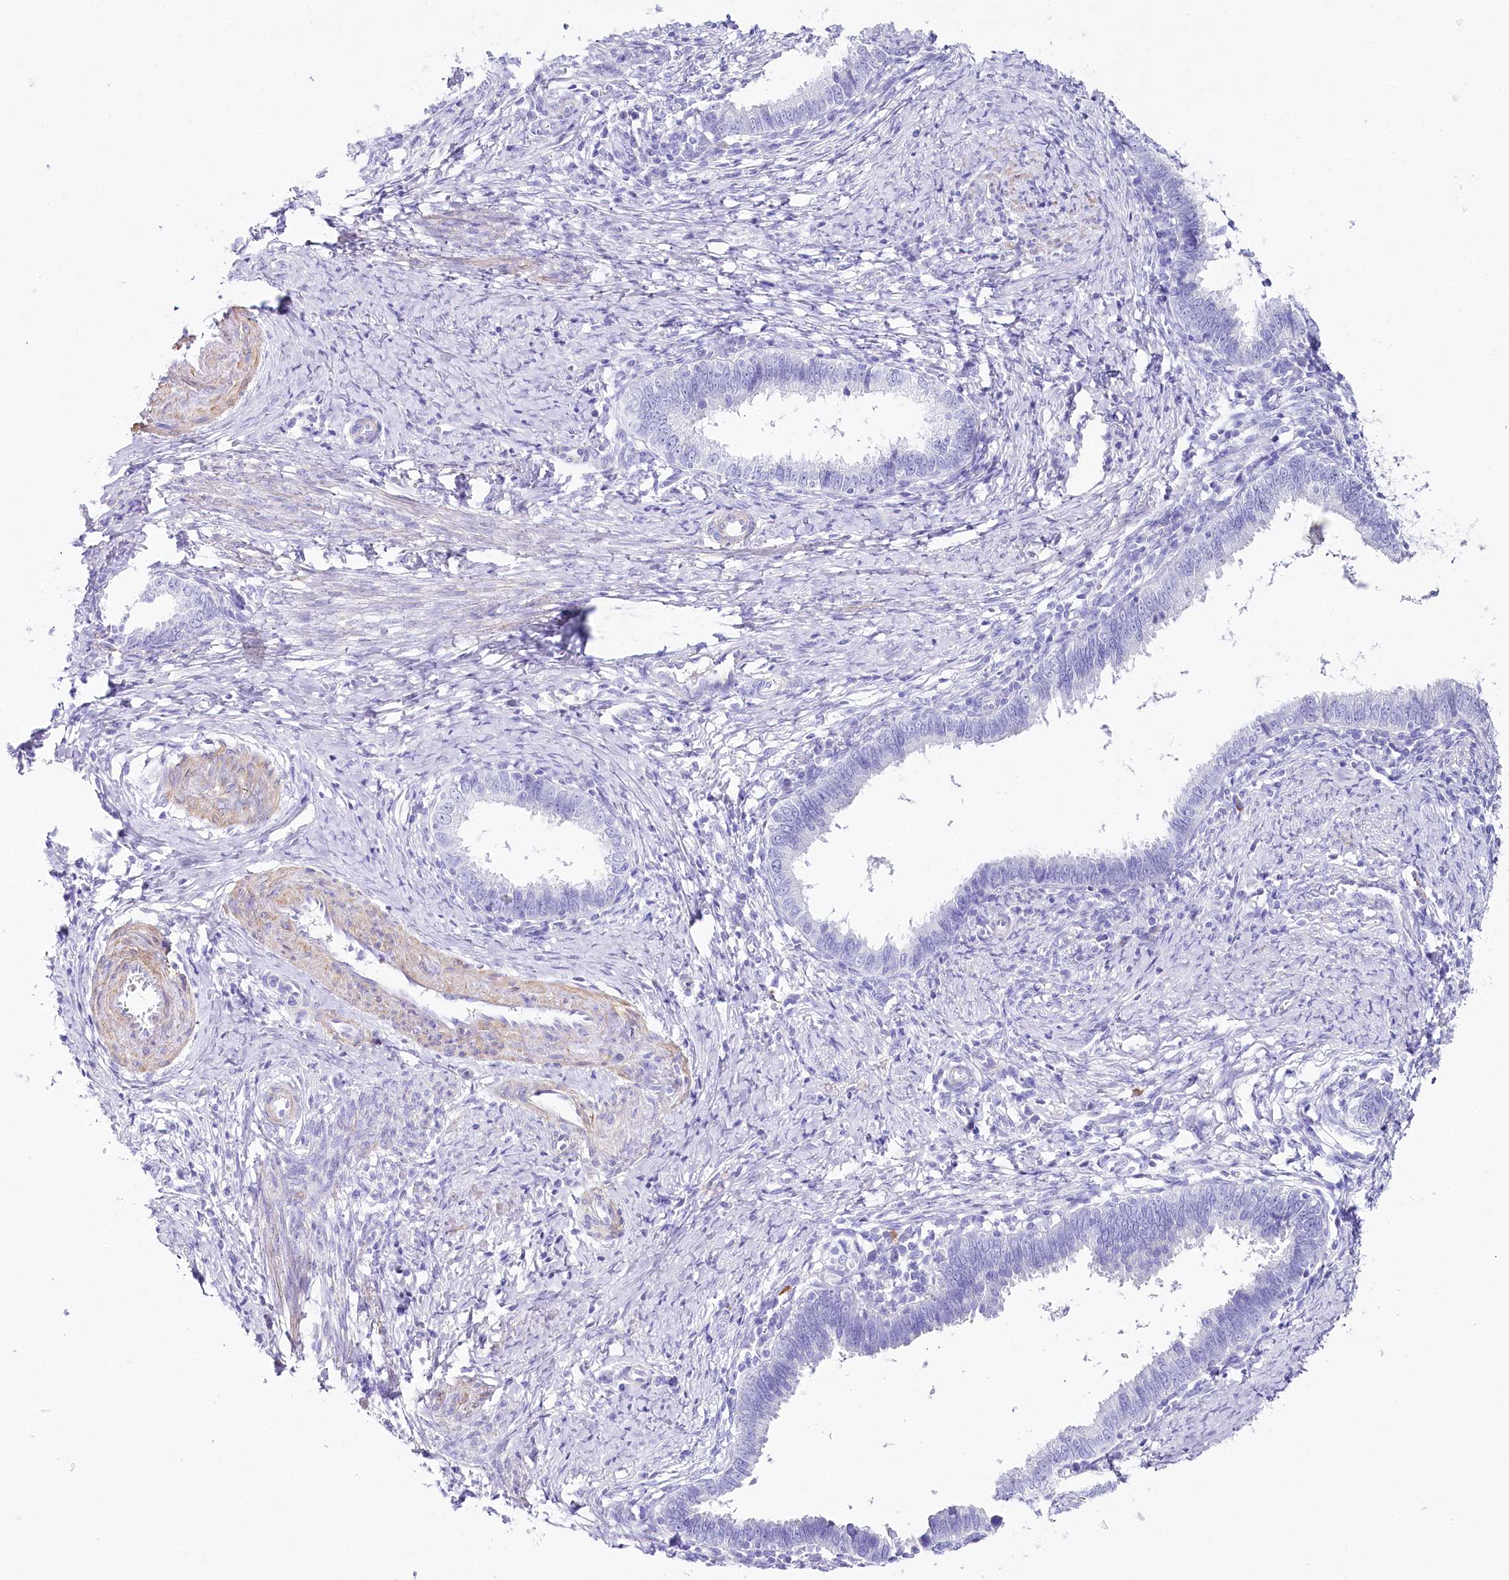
{"staining": {"intensity": "negative", "quantity": "none", "location": "none"}, "tissue": "cervical cancer", "cell_type": "Tumor cells", "image_type": "cancer", "snomed": [{"axis": "morphology", "description": "Adenocarcinoma, NOS"}, {"axis": "topography", "description": "Cervix"}], "caption": "This is an IHC micrograph of cervical cancer. There is no staining in tumor cells.", "gene": "CSN3", "patient": {"sex": "female", "age": 36}}